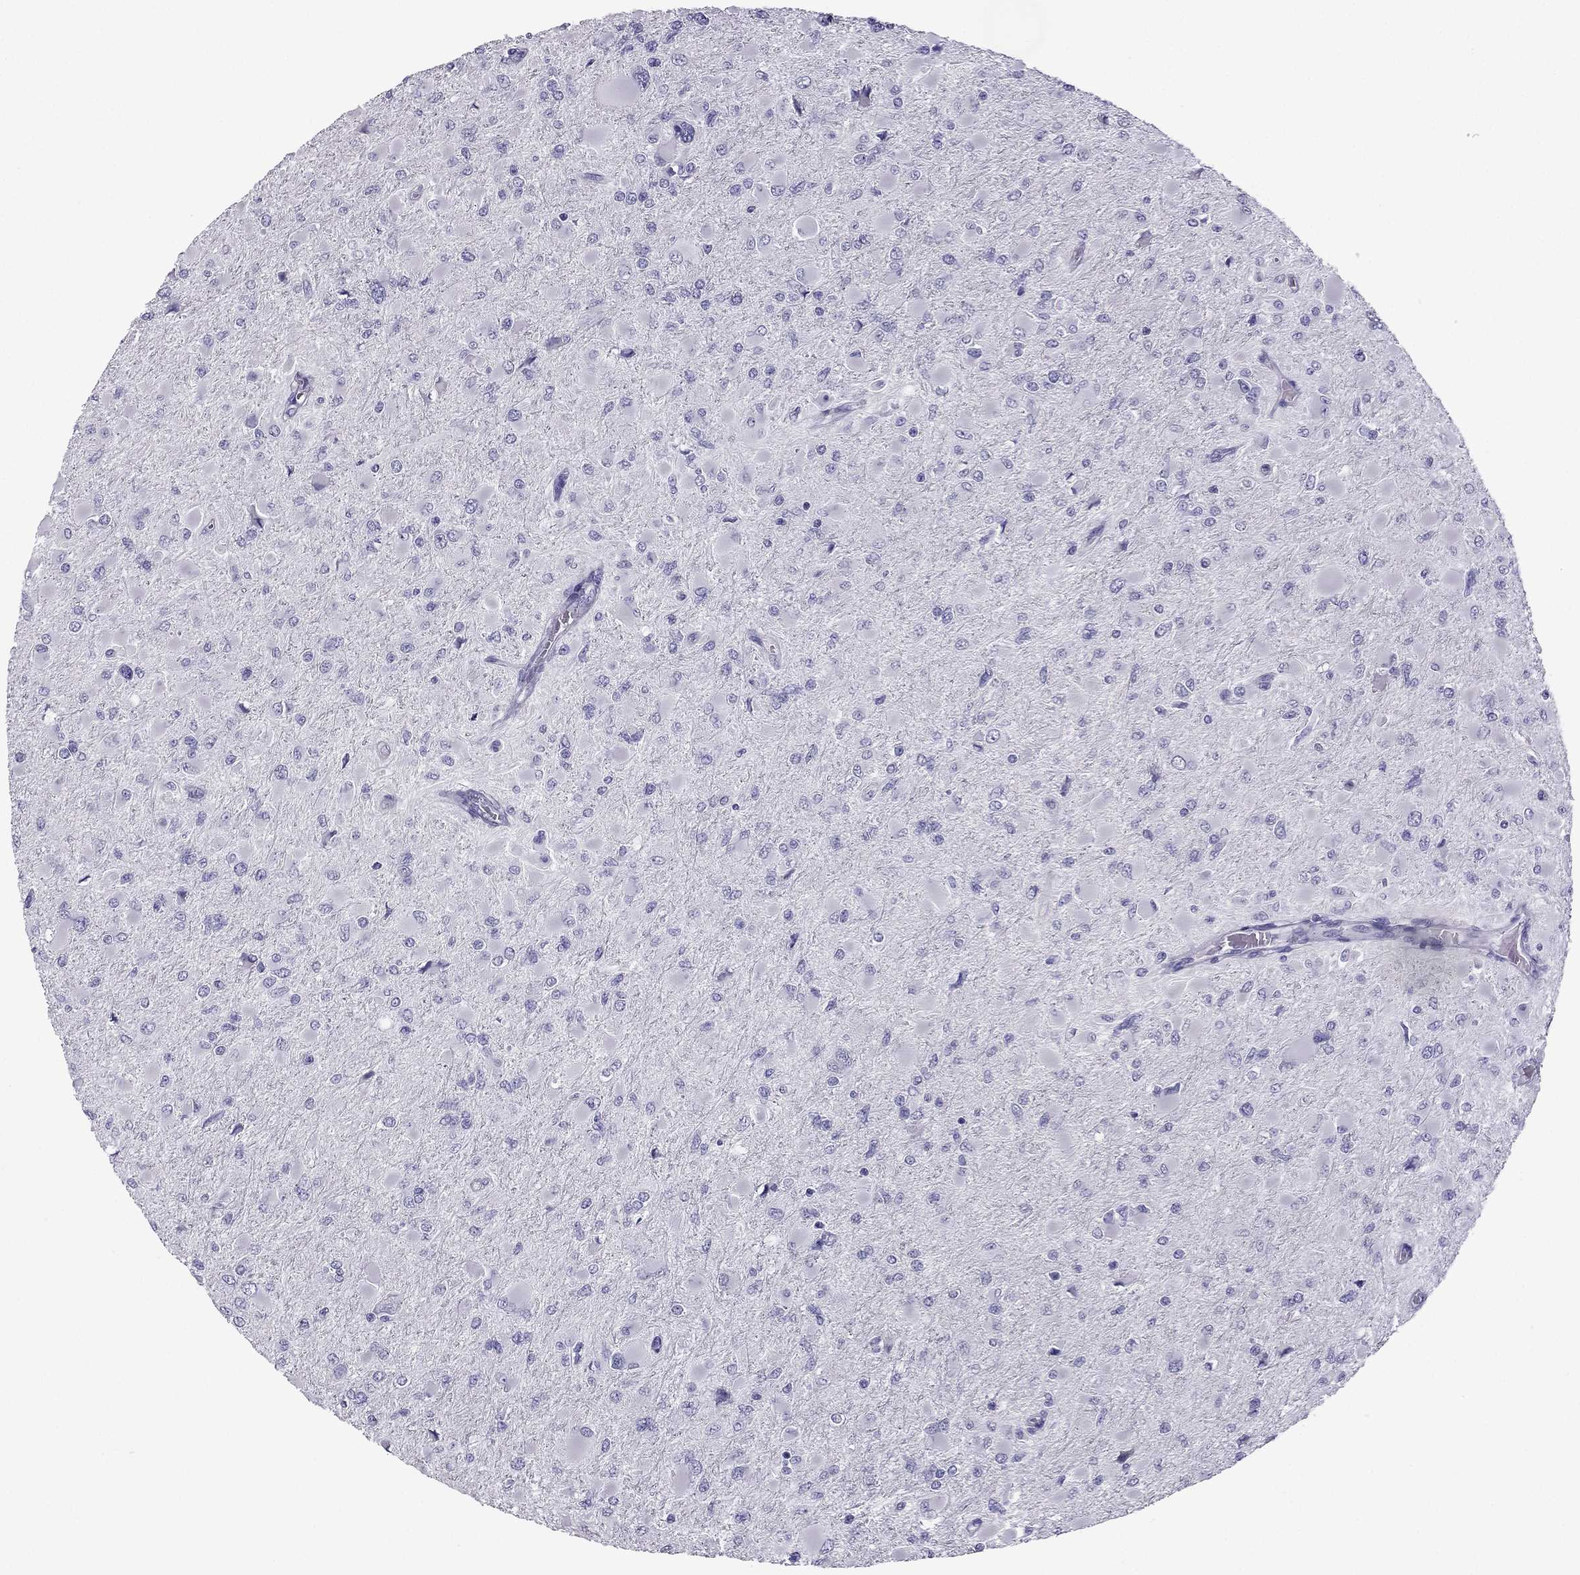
{"staining": {"intensity": "negative", "quantity": "none", "location": "none"}, "tissue": "glioma", "cell_type": "Tumor cells", "image_type": "cancer", "snomed": [{"axis": "morphology", "description": "Glioma, malignant, High grade"}, {"axis": "topography", "description": "Cerebral cortex"}], "caption": "Malignant glioma (high-grade) stained for a protein using IHC shows no expression tumor cells.", "gene": "GJA8", "patient": {"sex": "female", "age": 36}}